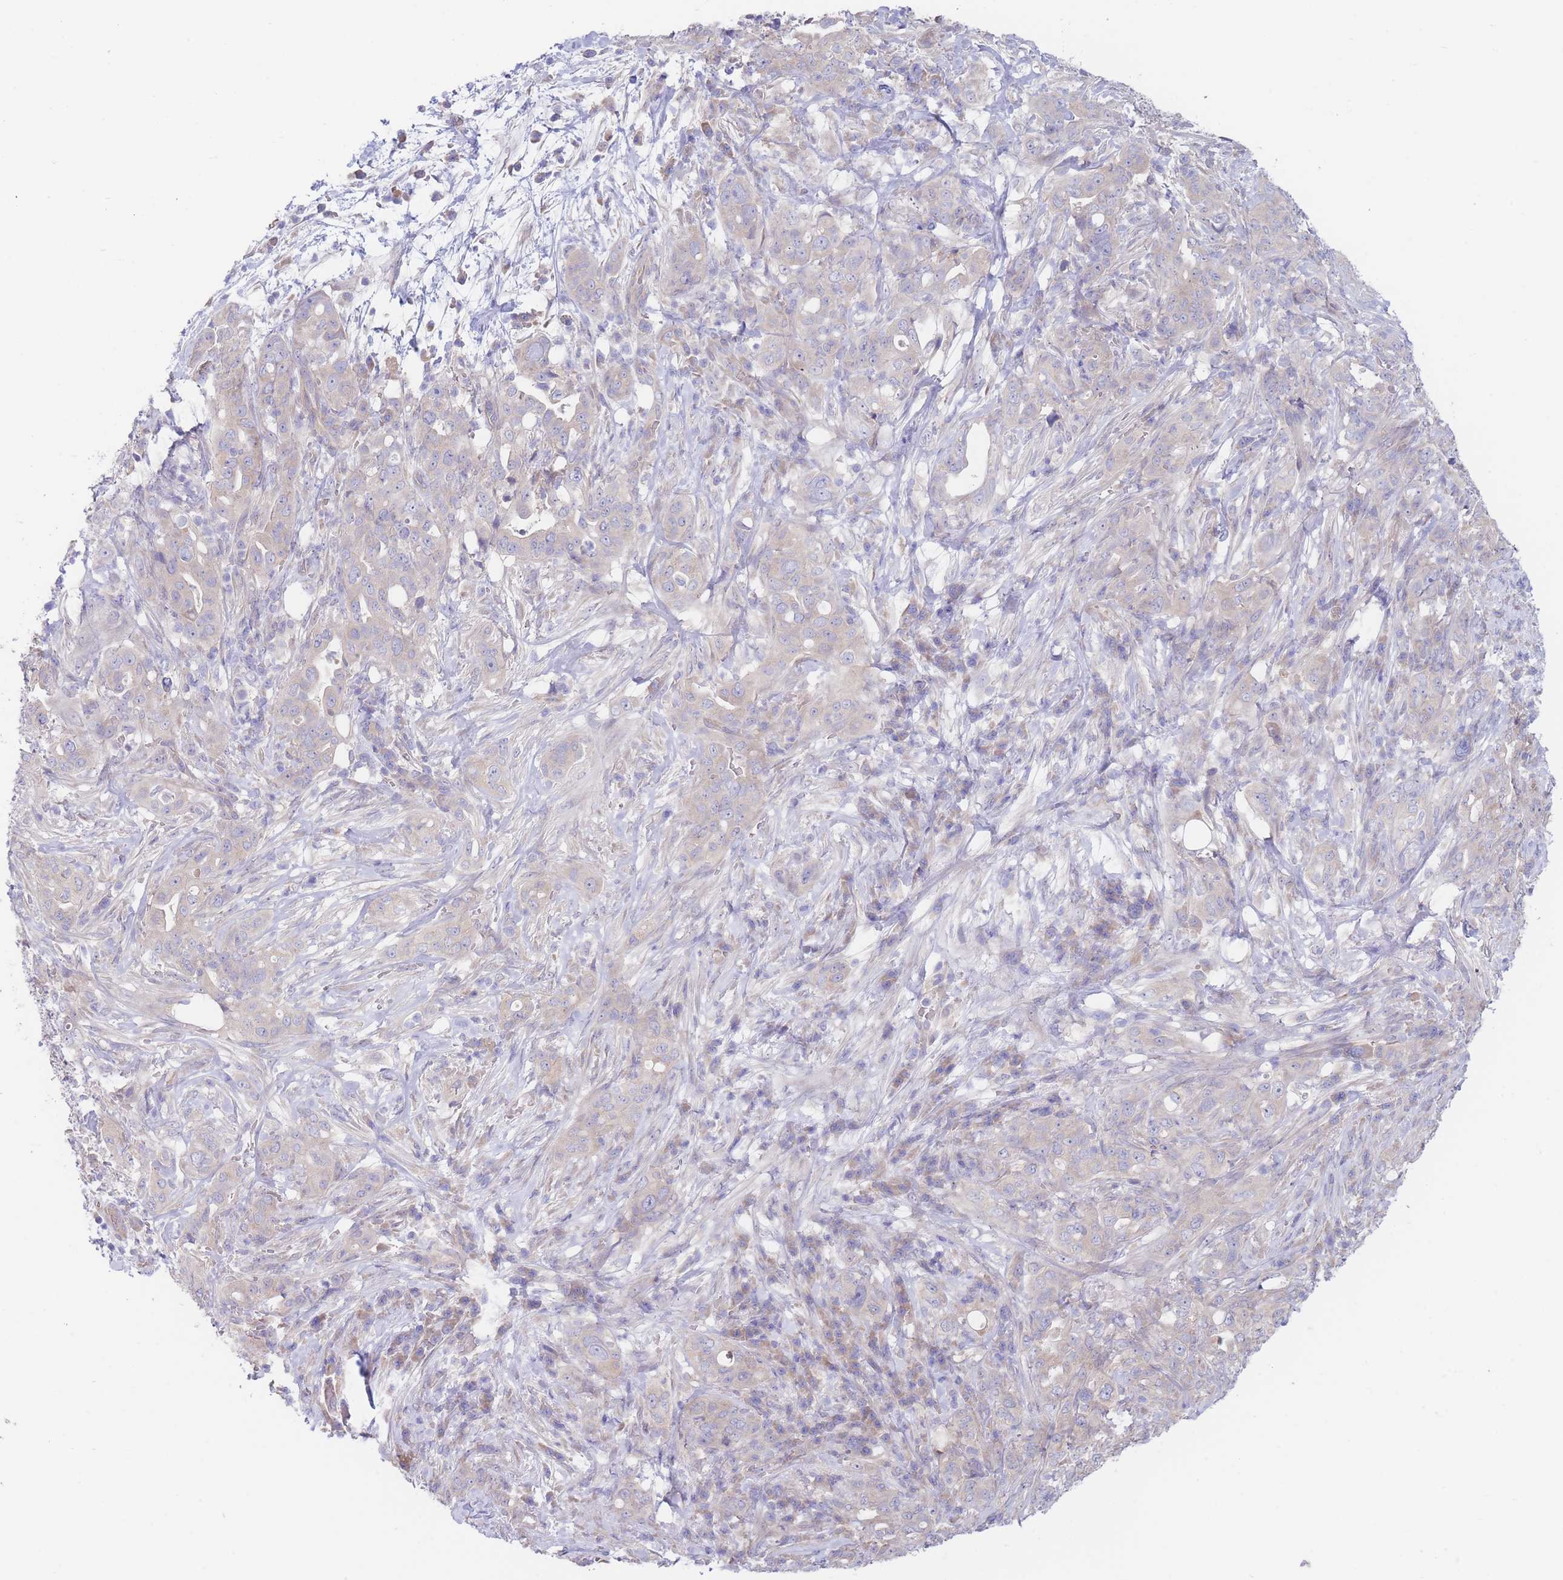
{"staining": {"intensity": "negative", "quantity": "none", "location": "none"}, "tissue": "pancreatic cancer", "cell_type": "Tumor cells", "image_type": "cancer", "snomed": [{"axis": "morphology", "description": "Normal tissue, NOS"}, {"axis": "morphology", "description": "Adenocarcinoma, NOS"}, {"axis": "topography", "description": "Lymph node"}, {"axis": "topography", "description": "Pancreas"}], "caption": "Tumor cells show no significant expression in pancreatic adenocarcinoma.", "gene": "ZNF281", "patient": {"sex": "female", "age": 67}}